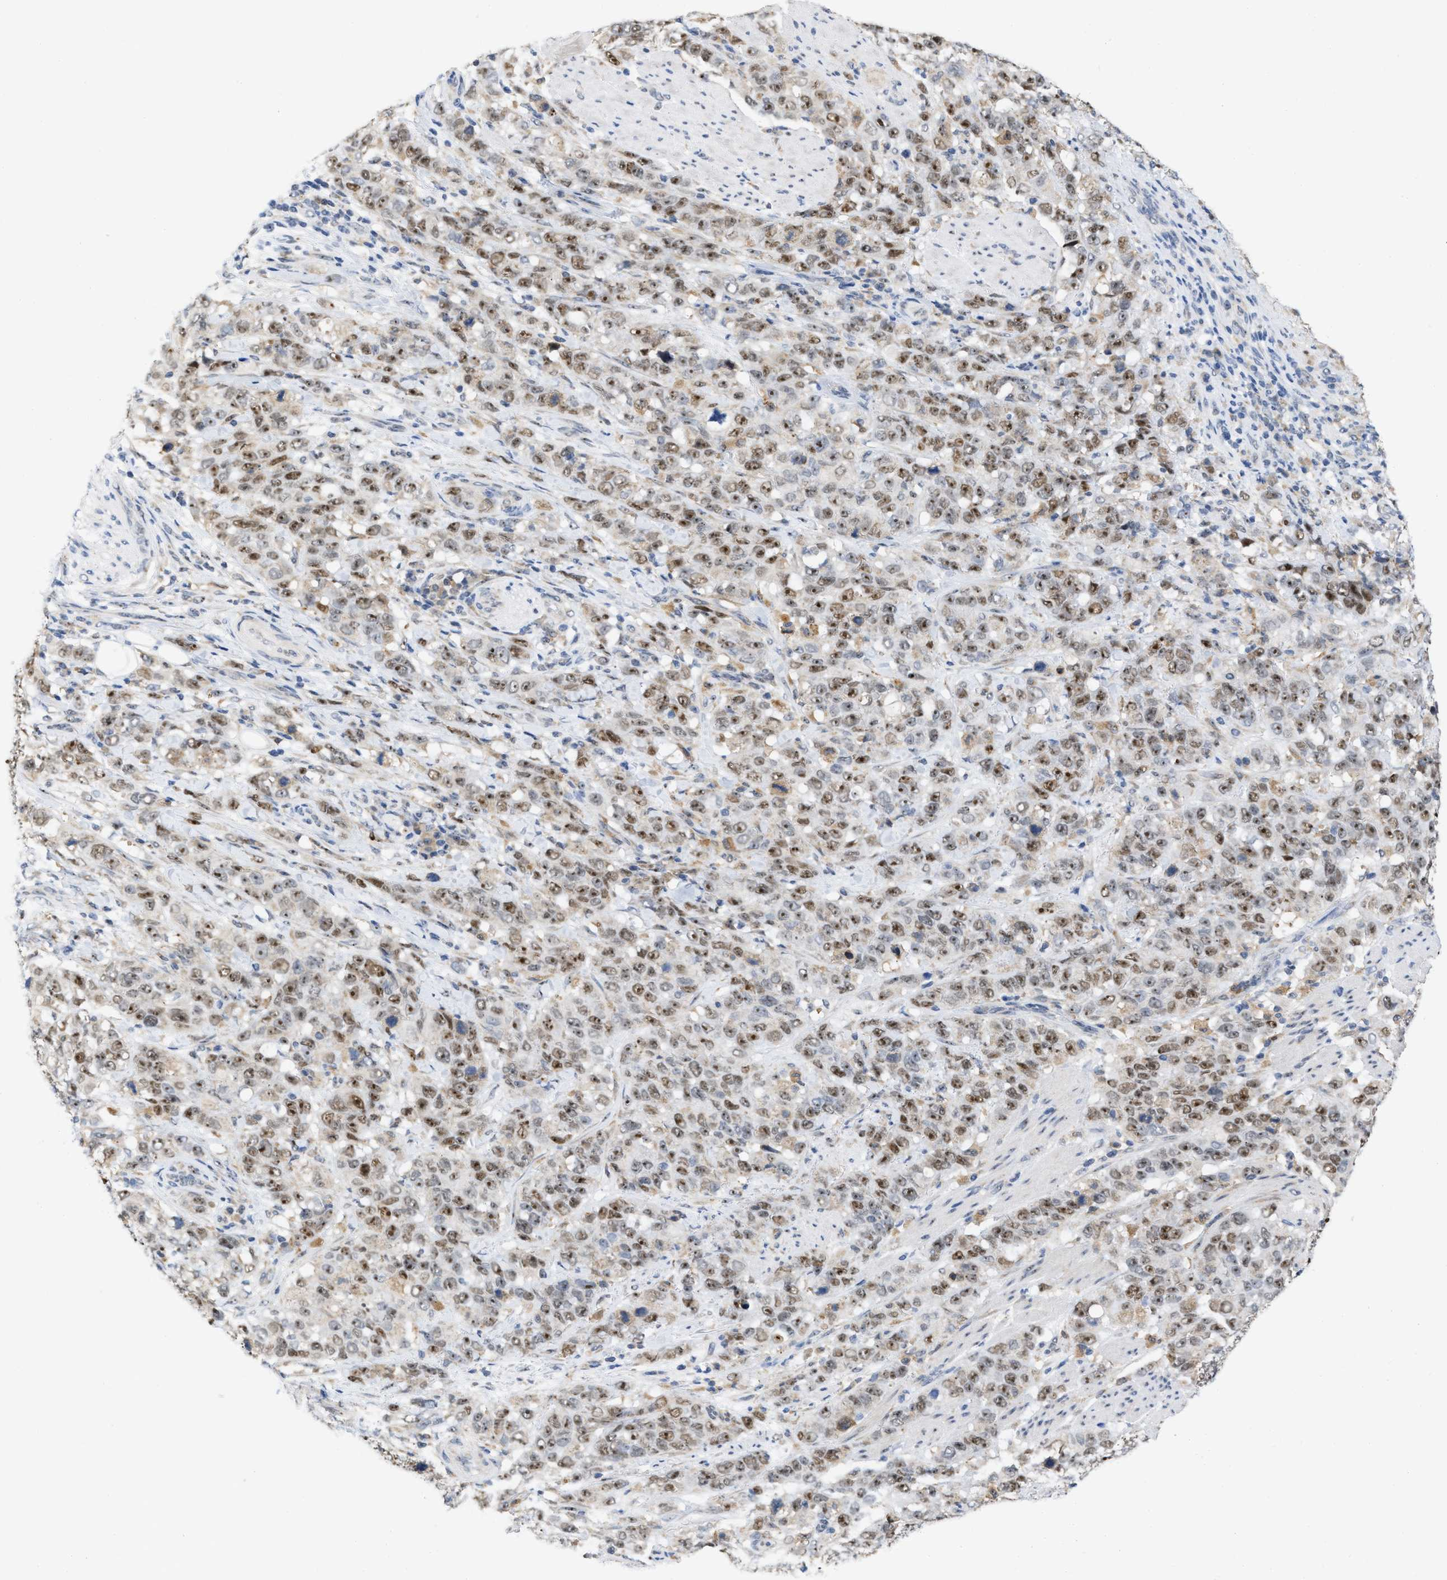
{"staining": {"intensity": "moderate", "quantity": ">75%", "location": "nuclear"}, "tissue": "stomach cancer", "cell_type": "Tumor cells", "image_type": "cancer", "snomed": [{"axis": "morphology", "description": "Adenocarcinoma, NOS"}, {"axis": "topography", "description": "Stomach"}], "caption": "A brown stain shows moderate nuclear expression of a protein in adenocarcinoma (stomach) tumor cells. (brown staining indicates protein expression, while blue staining denotes nuclei).", "gene": "ELAC2", "patient": {"sex": "male", "age": 48}}